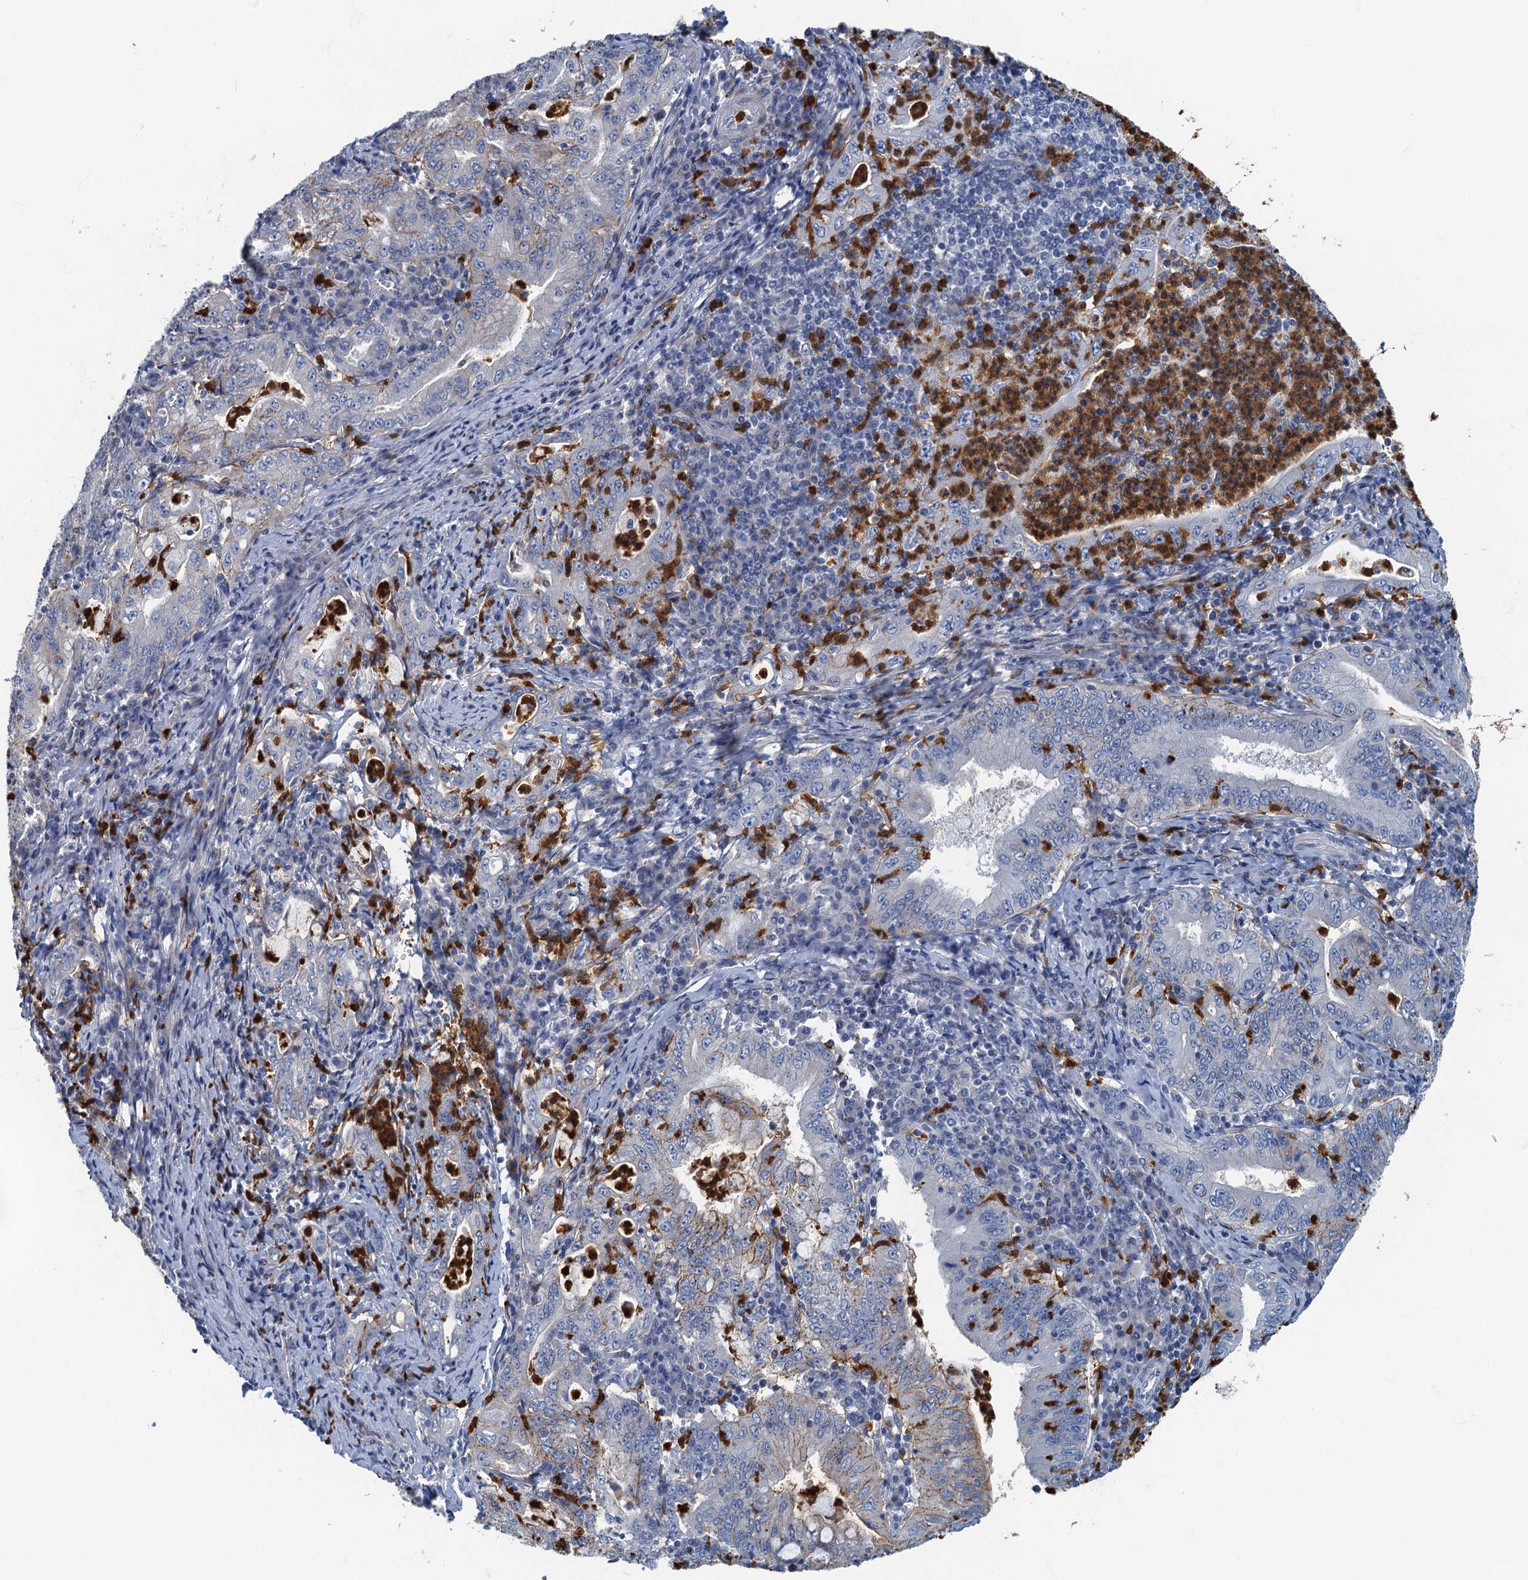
{"staining": {"intensity": "negative", "quantity": "none", "location": "none"}, "tissue": "stomach cancer", "cell_type": "Tumor cells", "image_type": "cancer", "snomed": [{"axis": "morphology", "description": "Normal tissue, NOS"}, {"axis": "morphology", "description": "Adenocarcinoma, NOS"}, {"axis": "topography", "description": "Esophagus"}, {"axis": "topography", "description": "Stomach, upper"}, {"axis": "topography", "description": "Peripheral nerve tissue"}], "caption": "Tumor cells show no significant protein staining in stomach cancer. The staining was performed using DAB (3,3'-diaminobenzidine) to visualize the protein expression in brown, while the nuclei were stained in blue with hematoxylin (Magnification: 20x).", "gene": "ANKDD1A", "patient": {"sex": "male", "age": 62}}